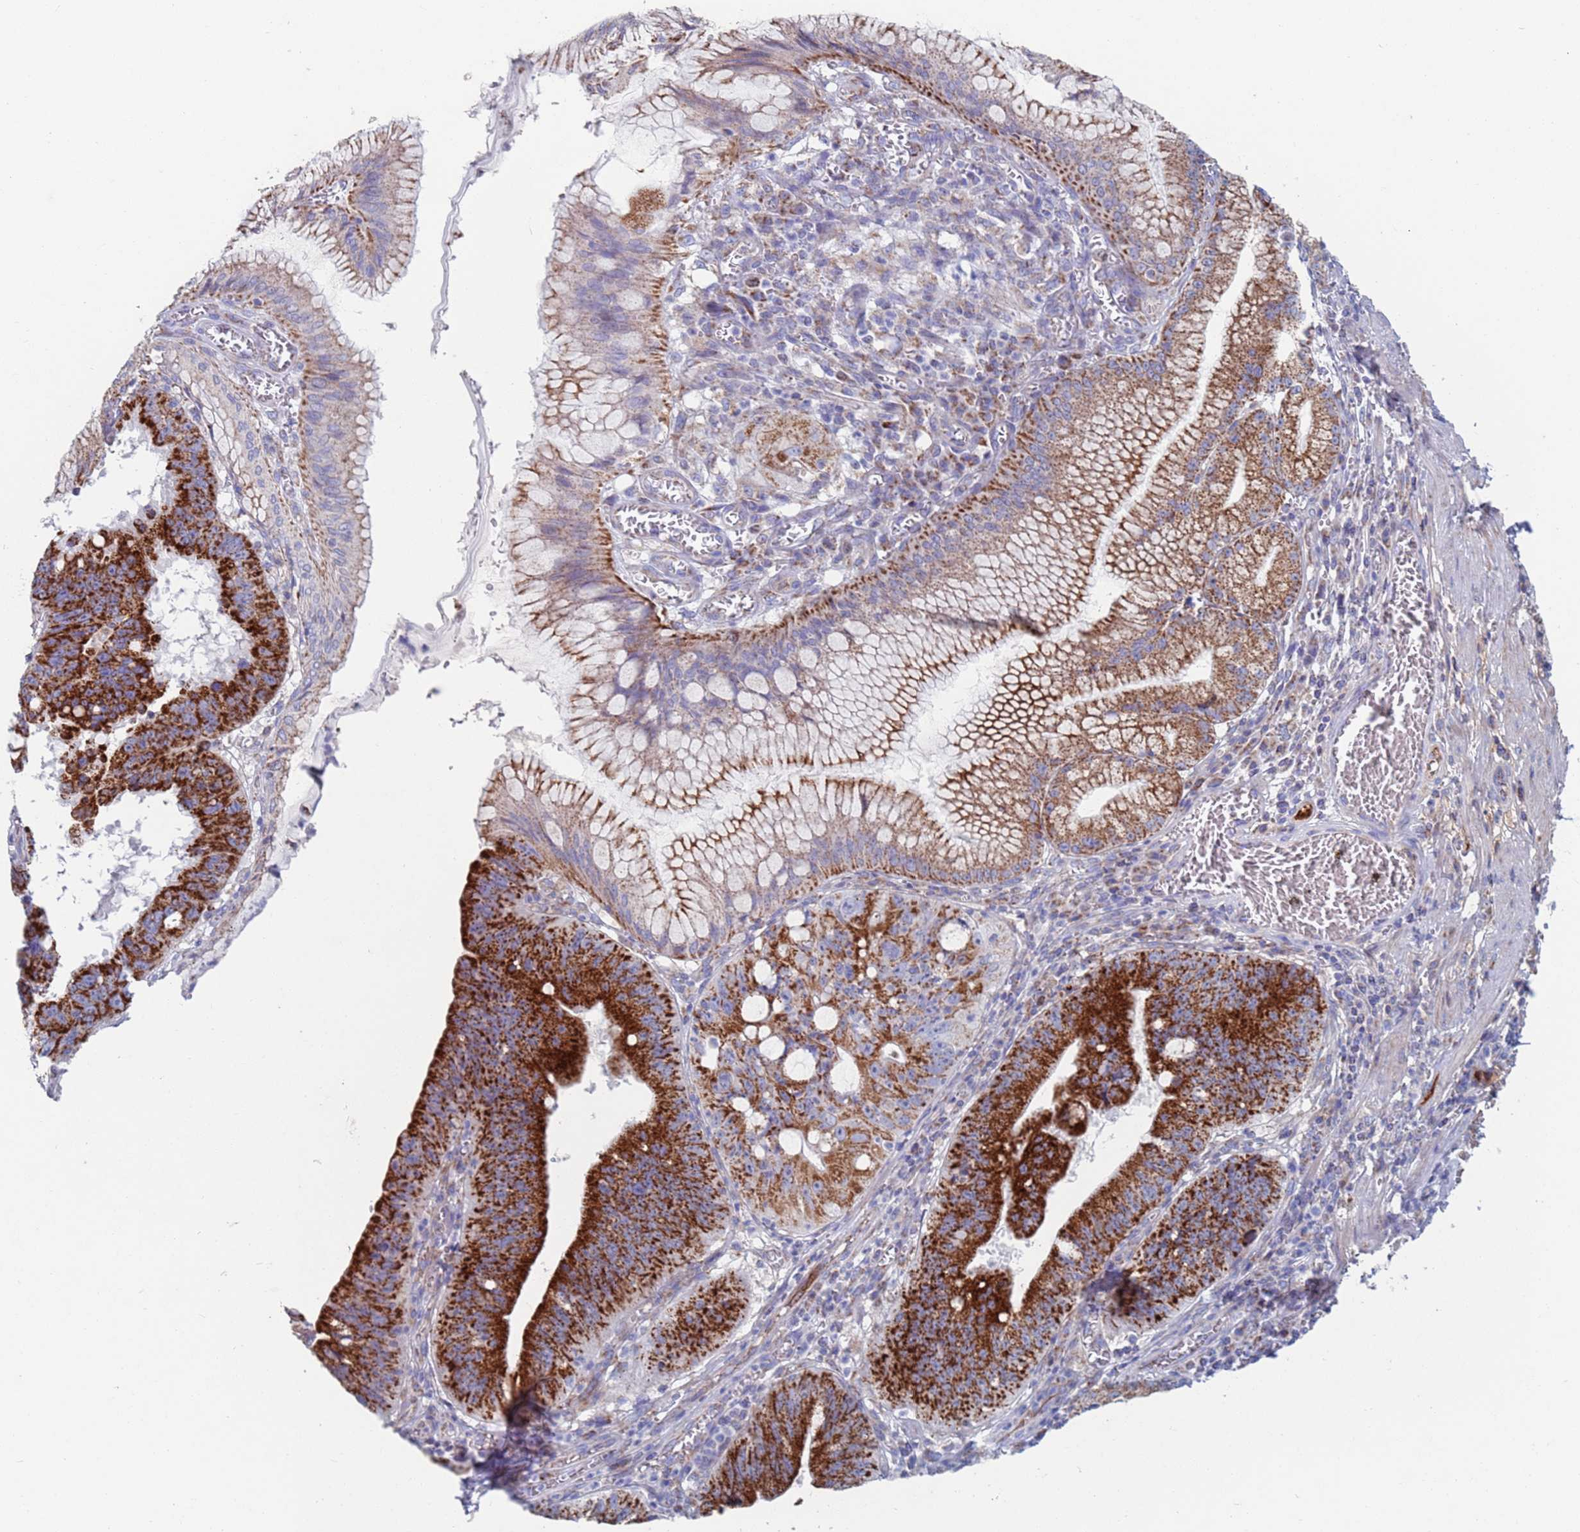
{"staining": {"intensity": "strong", "quantity": ">75%", "location": "cytoplasmic/membranous"}, "tissue": "stomach cancer", "cell_type": "Tumor cells", "image_type": "cancer", "snomed": [{"axis": "morphology", "description": "Adenocarcinoma, NOS"}, {"axis": "topography", "description": "Stomach"}], "caption": "Stomach cancer (adenocarcinoma) was stained to show a protein in brown. There is high levels of strong cytoplasmic/membranous expression in about >75% of tumor cells.", "gene": "MRPL22", "patient": {"sex": "male", "age": 59}}